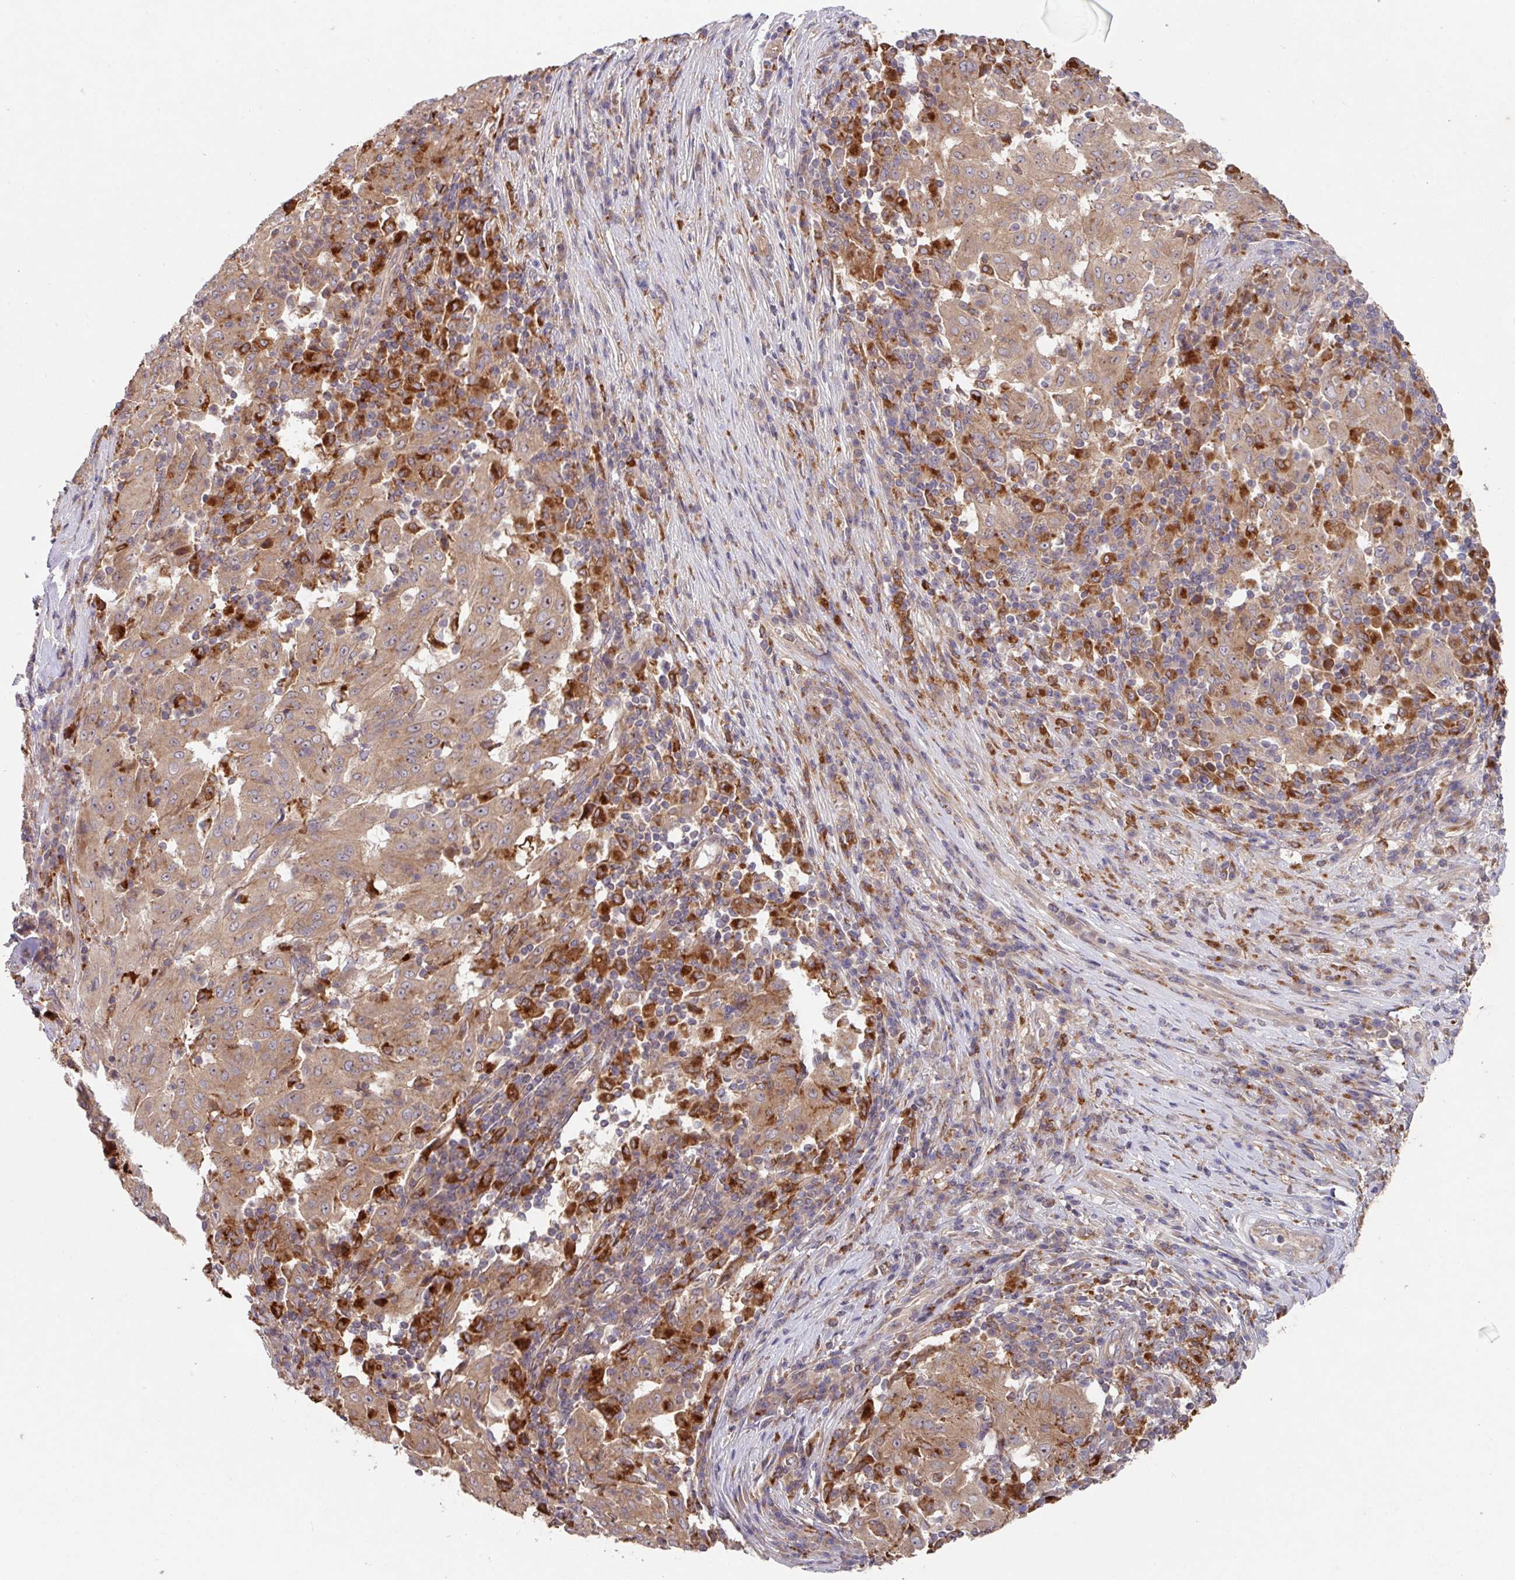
{"staining": {"intensity": "moderate", "quantity": ">75%", "location": "cytoplasmic/membranous"}, "tissue": "pancreatic cancer", "cell_type": "Tumor cells", "image_type": "cancer", "snomed": [{"axis": "morphology", "description": "Adenocarcinoma, NOS"}, {"axis": "topography", "description": "Pancreas"}], "caption": "DAB immunohistochemical staining of human pancreatic cancer (adenocarcinoma) exhibits moderate cytoplasmic/membranous protein positivity in about >75% of tumor cells. (DAB = brown stain, brightfield microscopy at high magnification).", "gene": "TRIM14", "patient": {"sex": "male", "age": 63}}